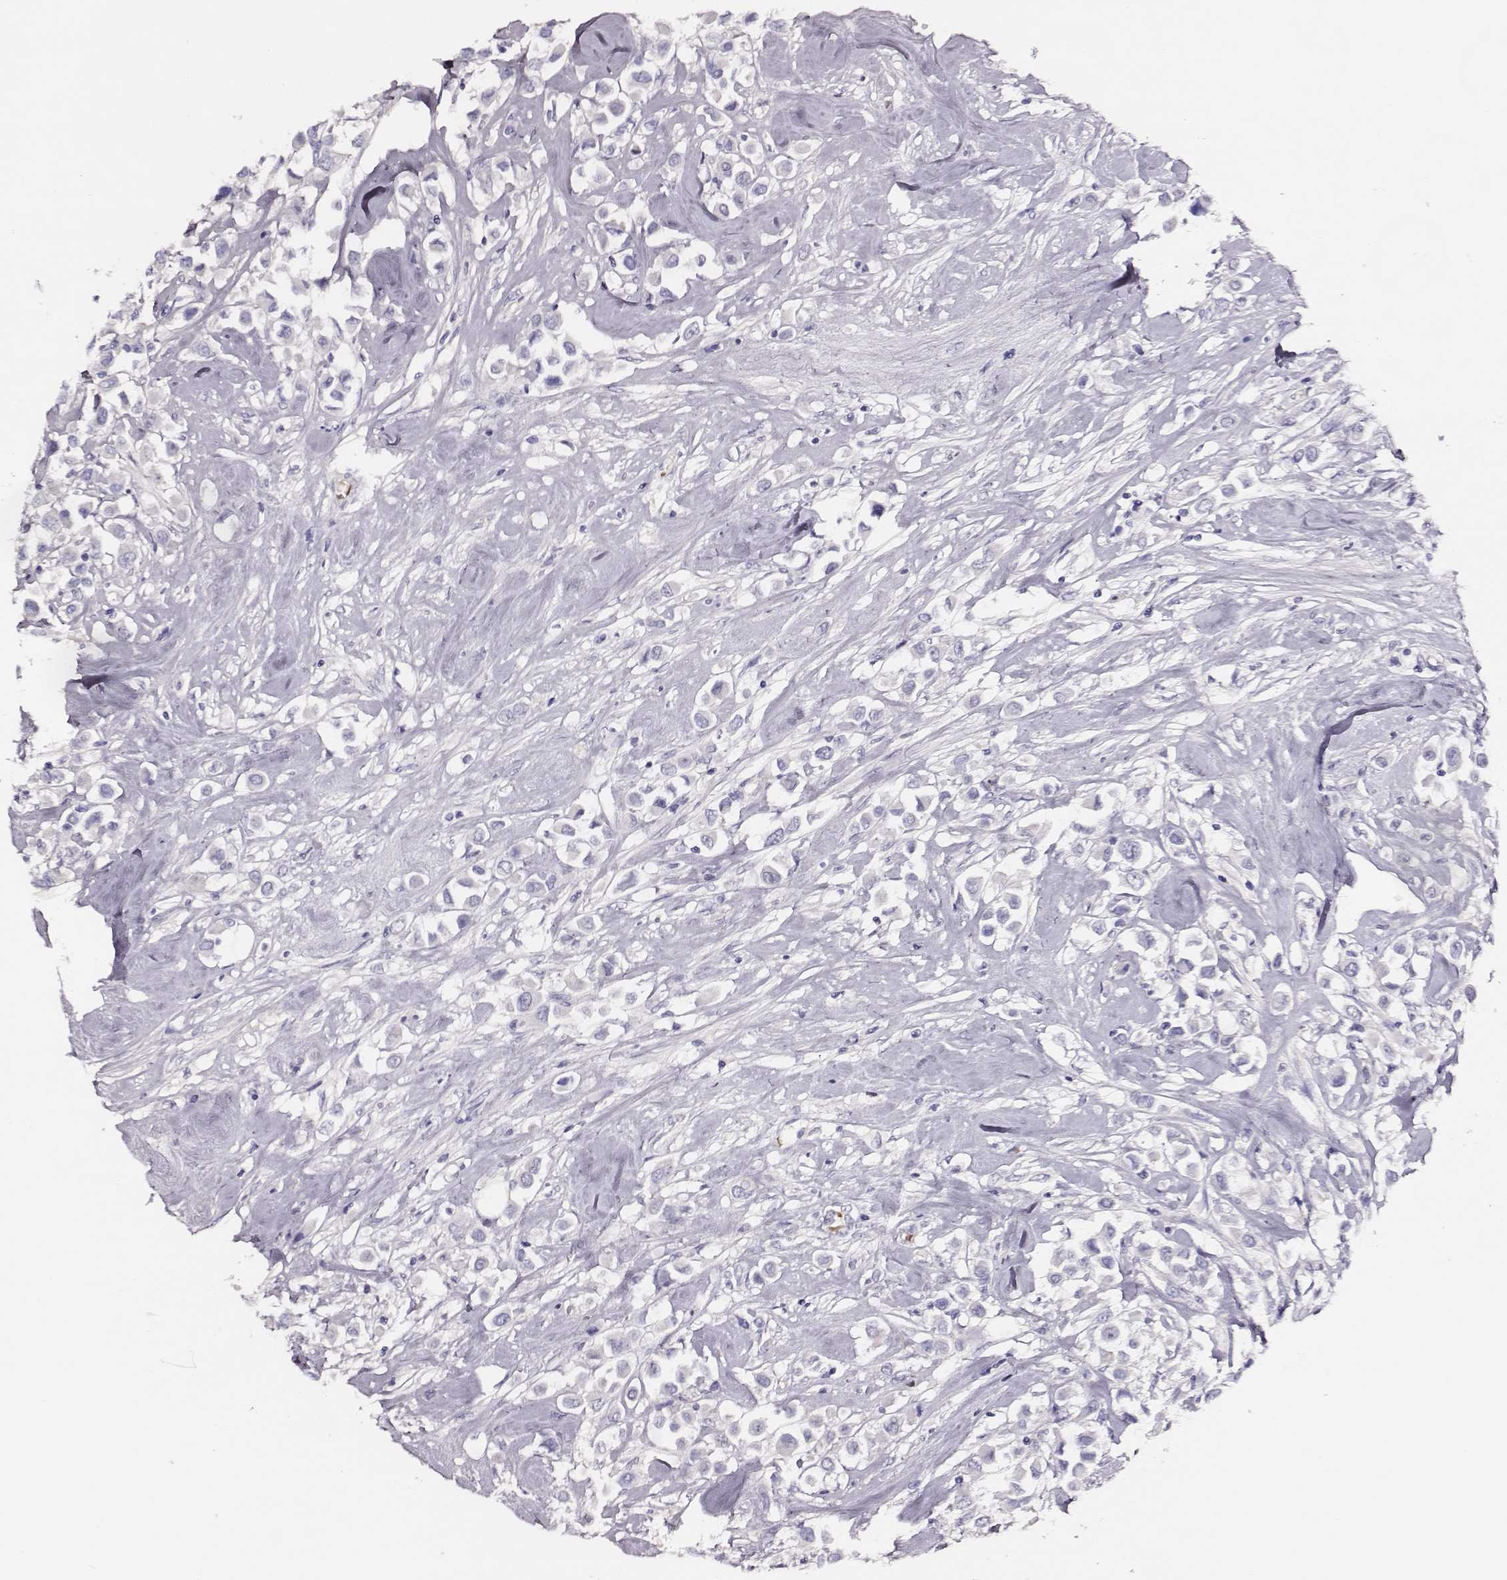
{"staining": {"intensity": "negative", "quantity": "none", "location": "none"}, "tissue": "breast cancer", "cell_type": "Tumor cells", "image_type": "cancer", "snomed": [{"axis": "morphology", "description": "Duct carcinoma"}, {"axis": "topography", "description": "Breast"}], "caption": "Breast cancer was stained to show a protein in brown. There is no significant positivity in tumor cells.", "gene": "AADAT", "patient": {"sex": "female", "age": 61}}